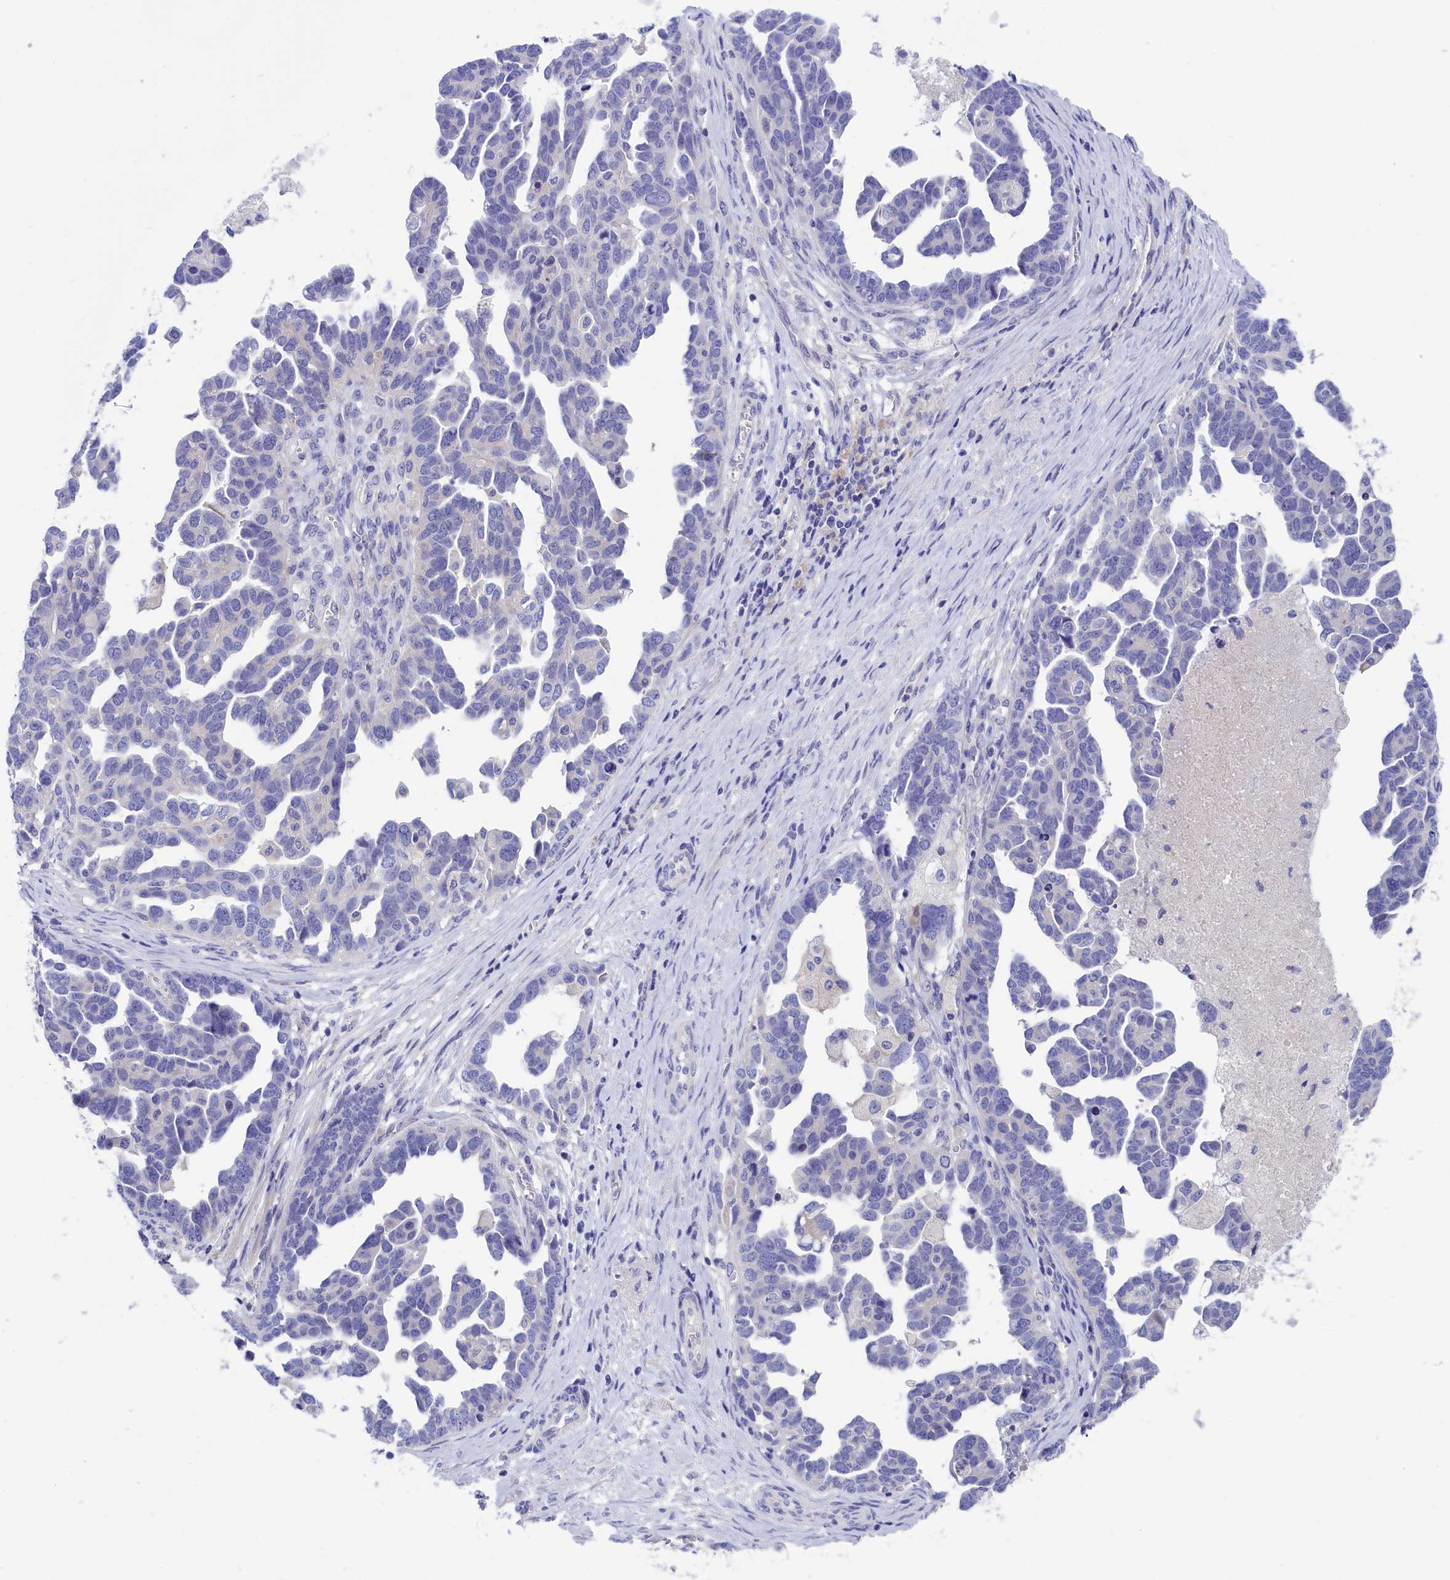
{"staining": {"intensity": "negative", "quantity": "none", "location": "none"}, "tissue": "ovarian cancer", "cell_type": "Tumor cells", "image_type": "cancer", "snomed": [{"axis": "morphology", "description": "Cystadenocarcinoma, serous, NOS"}, {"axis": "topography", "description": "Ovary"}], "caption": "Tumor cells are negative for protein expression in human ovarian cancer (serous cystadenocarcinoma).", "gene": "VPS35L", "patient": {"sex": "female", "age": 54}}